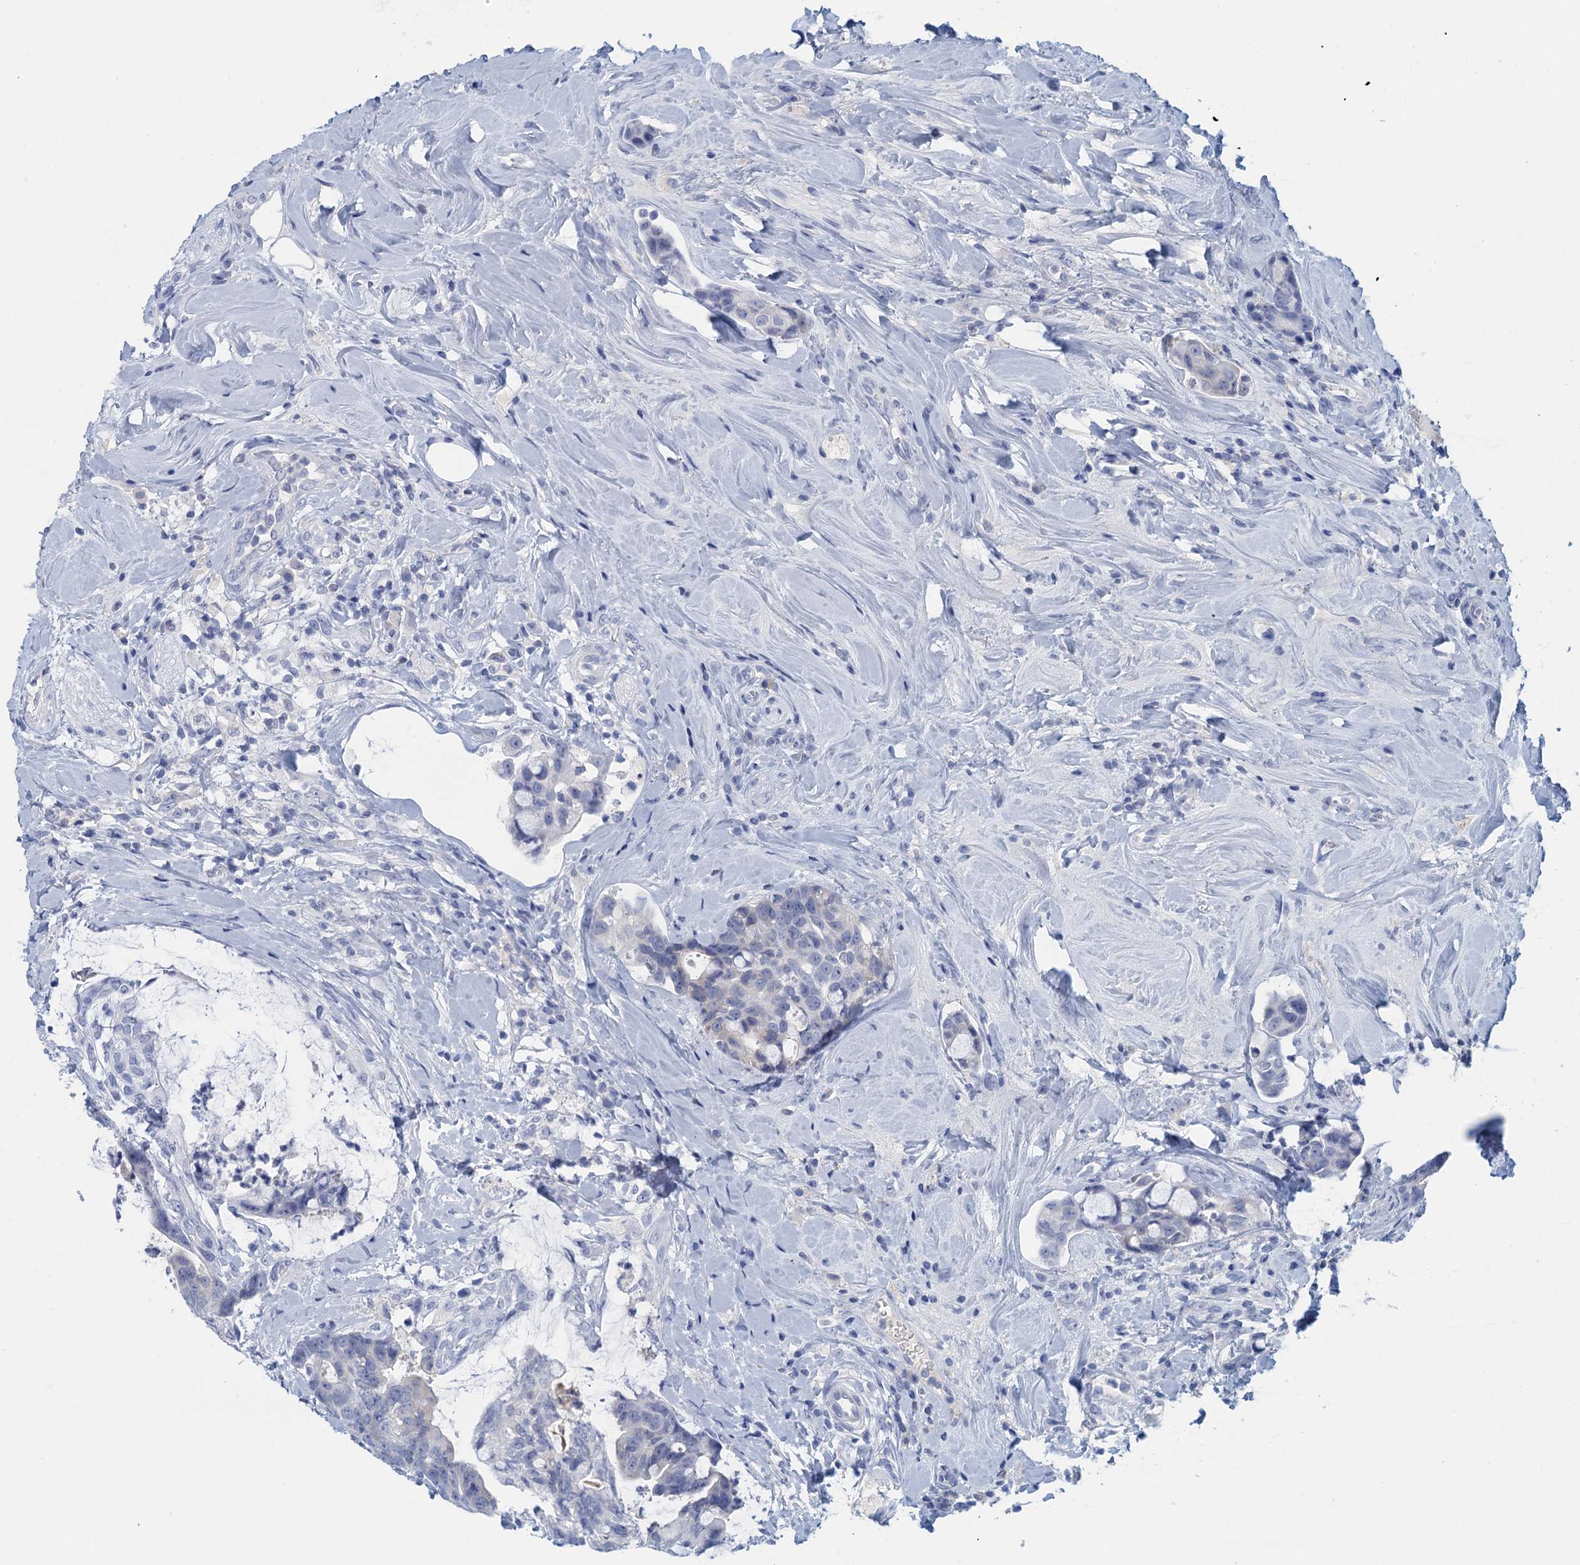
{"staining": {"intensity": "negative", "quantity": "none", "location": "none"}, "tissue": "colorectal cancer", "cell_type": "Tumor cells", "image_type": "cancer", "snomed": [{"axis": "morphology", "description": "Adenocarcinoma, NOS"}, {"axis": "topography", "description": "Colon"}], "caption": "This photomicrograph is of colorectal cancer (adenocarcinoma) stained with immunohistochemistry to label a protein in brown with the nuclei are counter-stained blue. There is no expression in tumor cells.", "gene": "CYP51A1", "patient": {"sex": "female", "age": 82}}